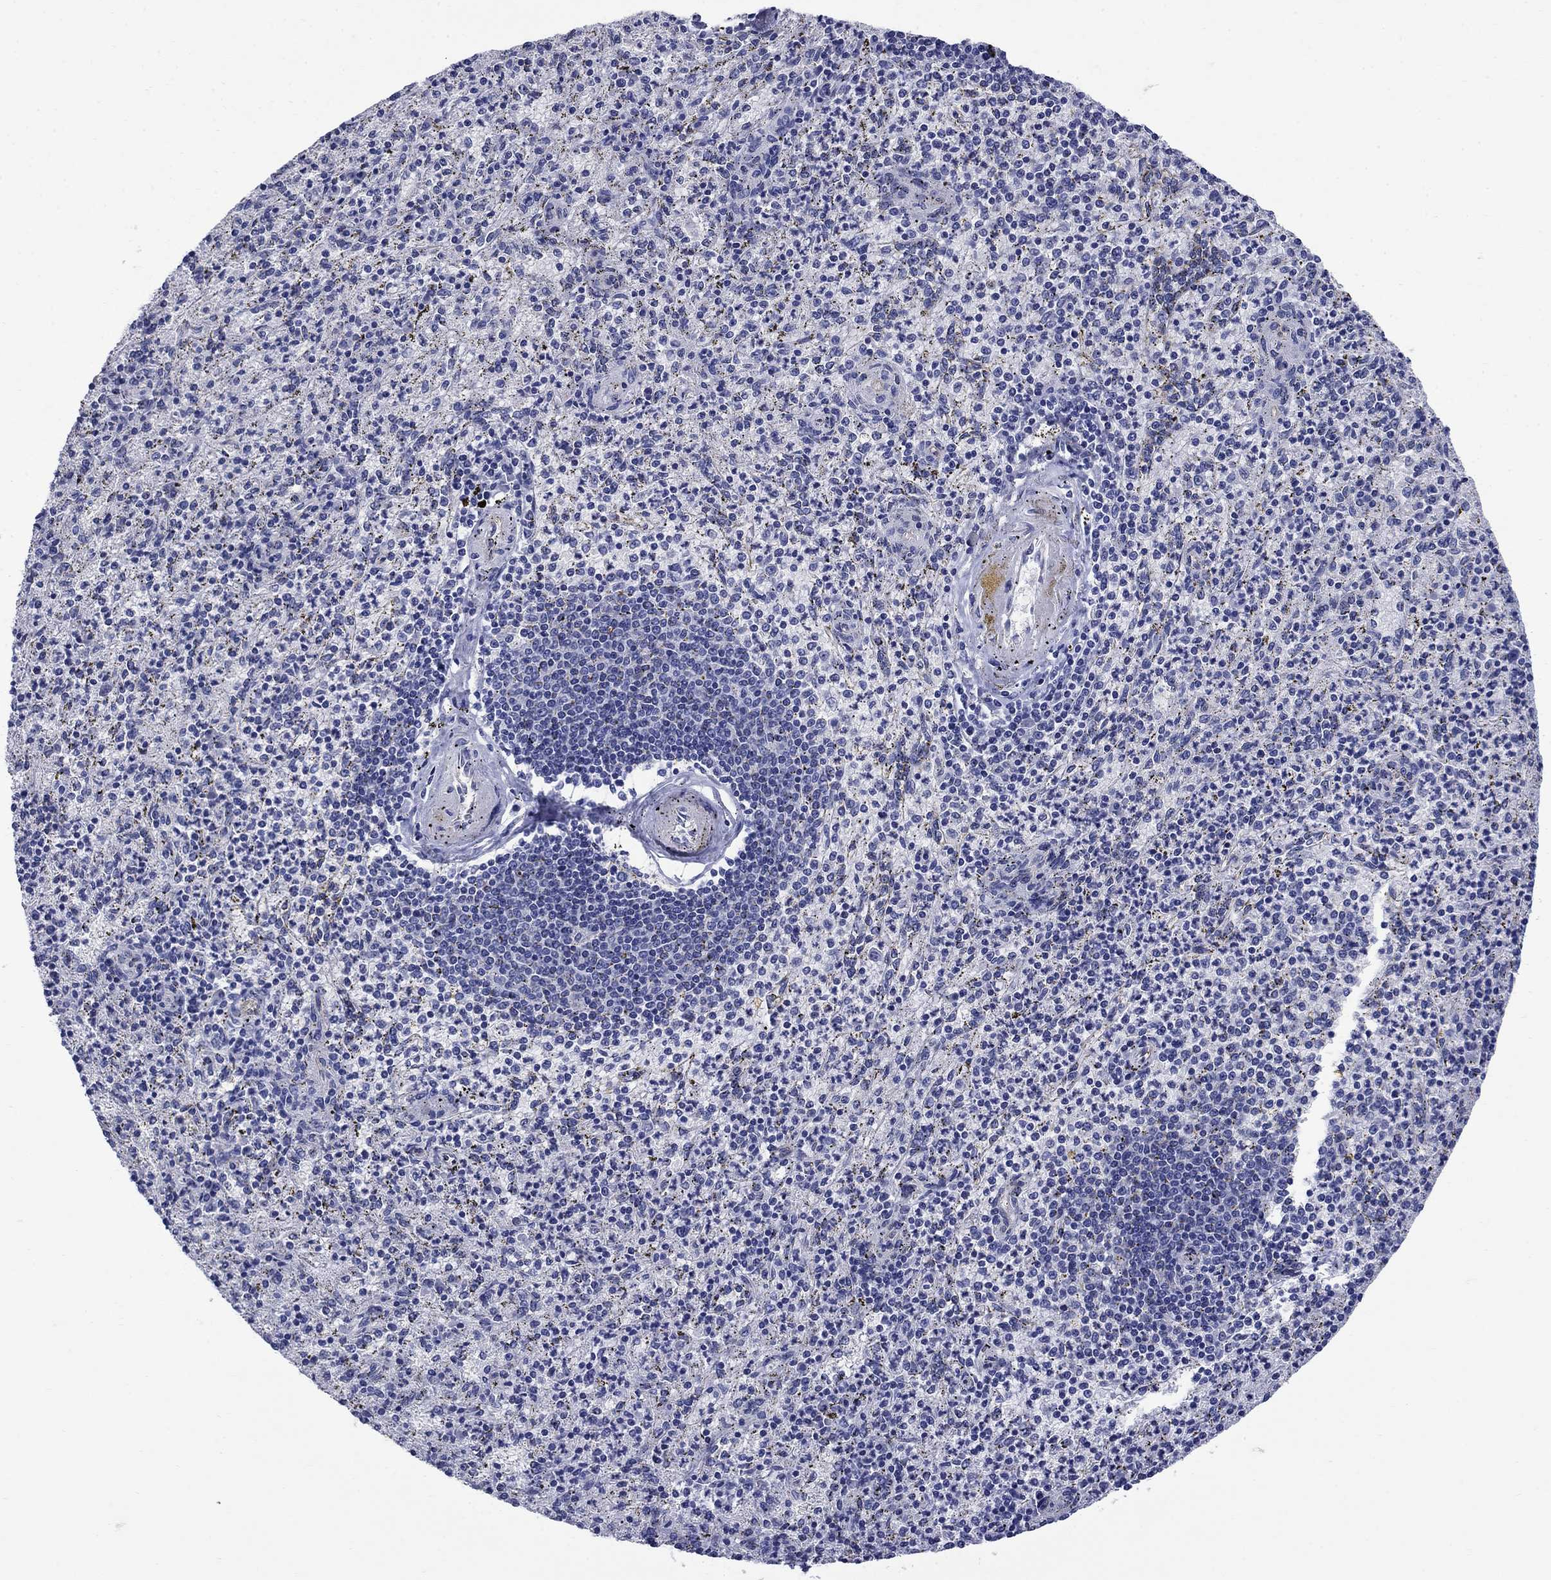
{"staining": {"intensity": "negative", "quantity": "none", "location": "none"}, "tissue": "spleen", "cell_type": "Cells in red pulp", "image_type": "normal", "snomed": [{"axis": "morphology", "description": "Normal tissue, NOS"}, {"axis": "topography", "description": "Spleen"}], "caption": "Immunohistochemical staining of unremarkable spleen displays no significant expression in cells in red pulp.", "gene": "SMCP", "patient": {"sex": "male", "age": 60}}